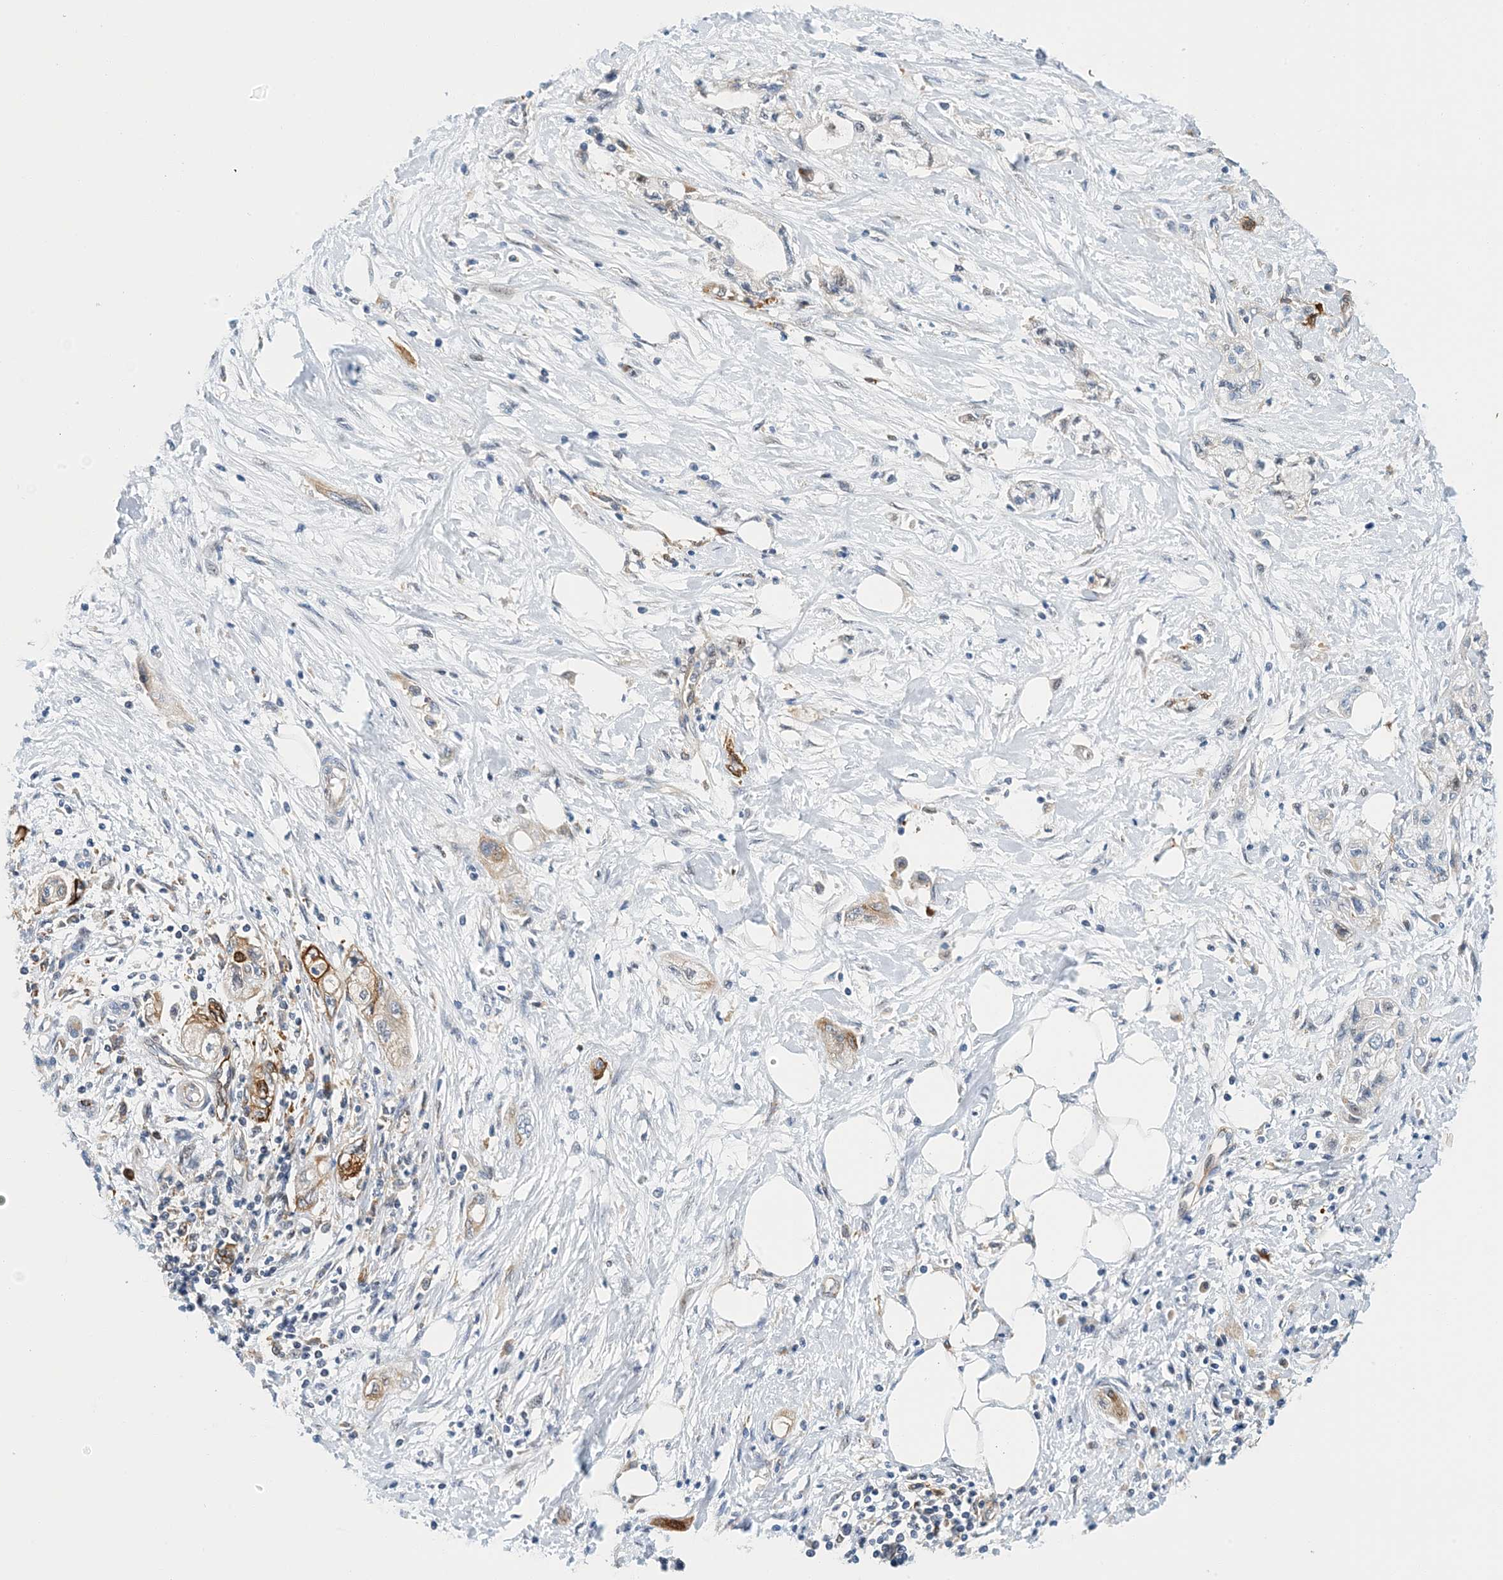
{"staining": {"intensity": "moderate", "quantity": "<25%", "location": "cytoplasmic/membranous"}, "tissue": "pancreatic cancer", "cell_type": "Tumor cells", "image_type": "cancer", "snomed": [{"axis": "morphology", "description": "Adenocarcinoma, NOS"}, {"axis": "topography", "description": "Pancreas"}], "caption": "Immunohistochemistry of human pancreatic adenocarcinoma shows low levels of moderate cytoplasmic/membranous expression in about <25% of tumor cells.", "gene": "PCDHA2", "patient": {"sex": "male", "age": 70}}